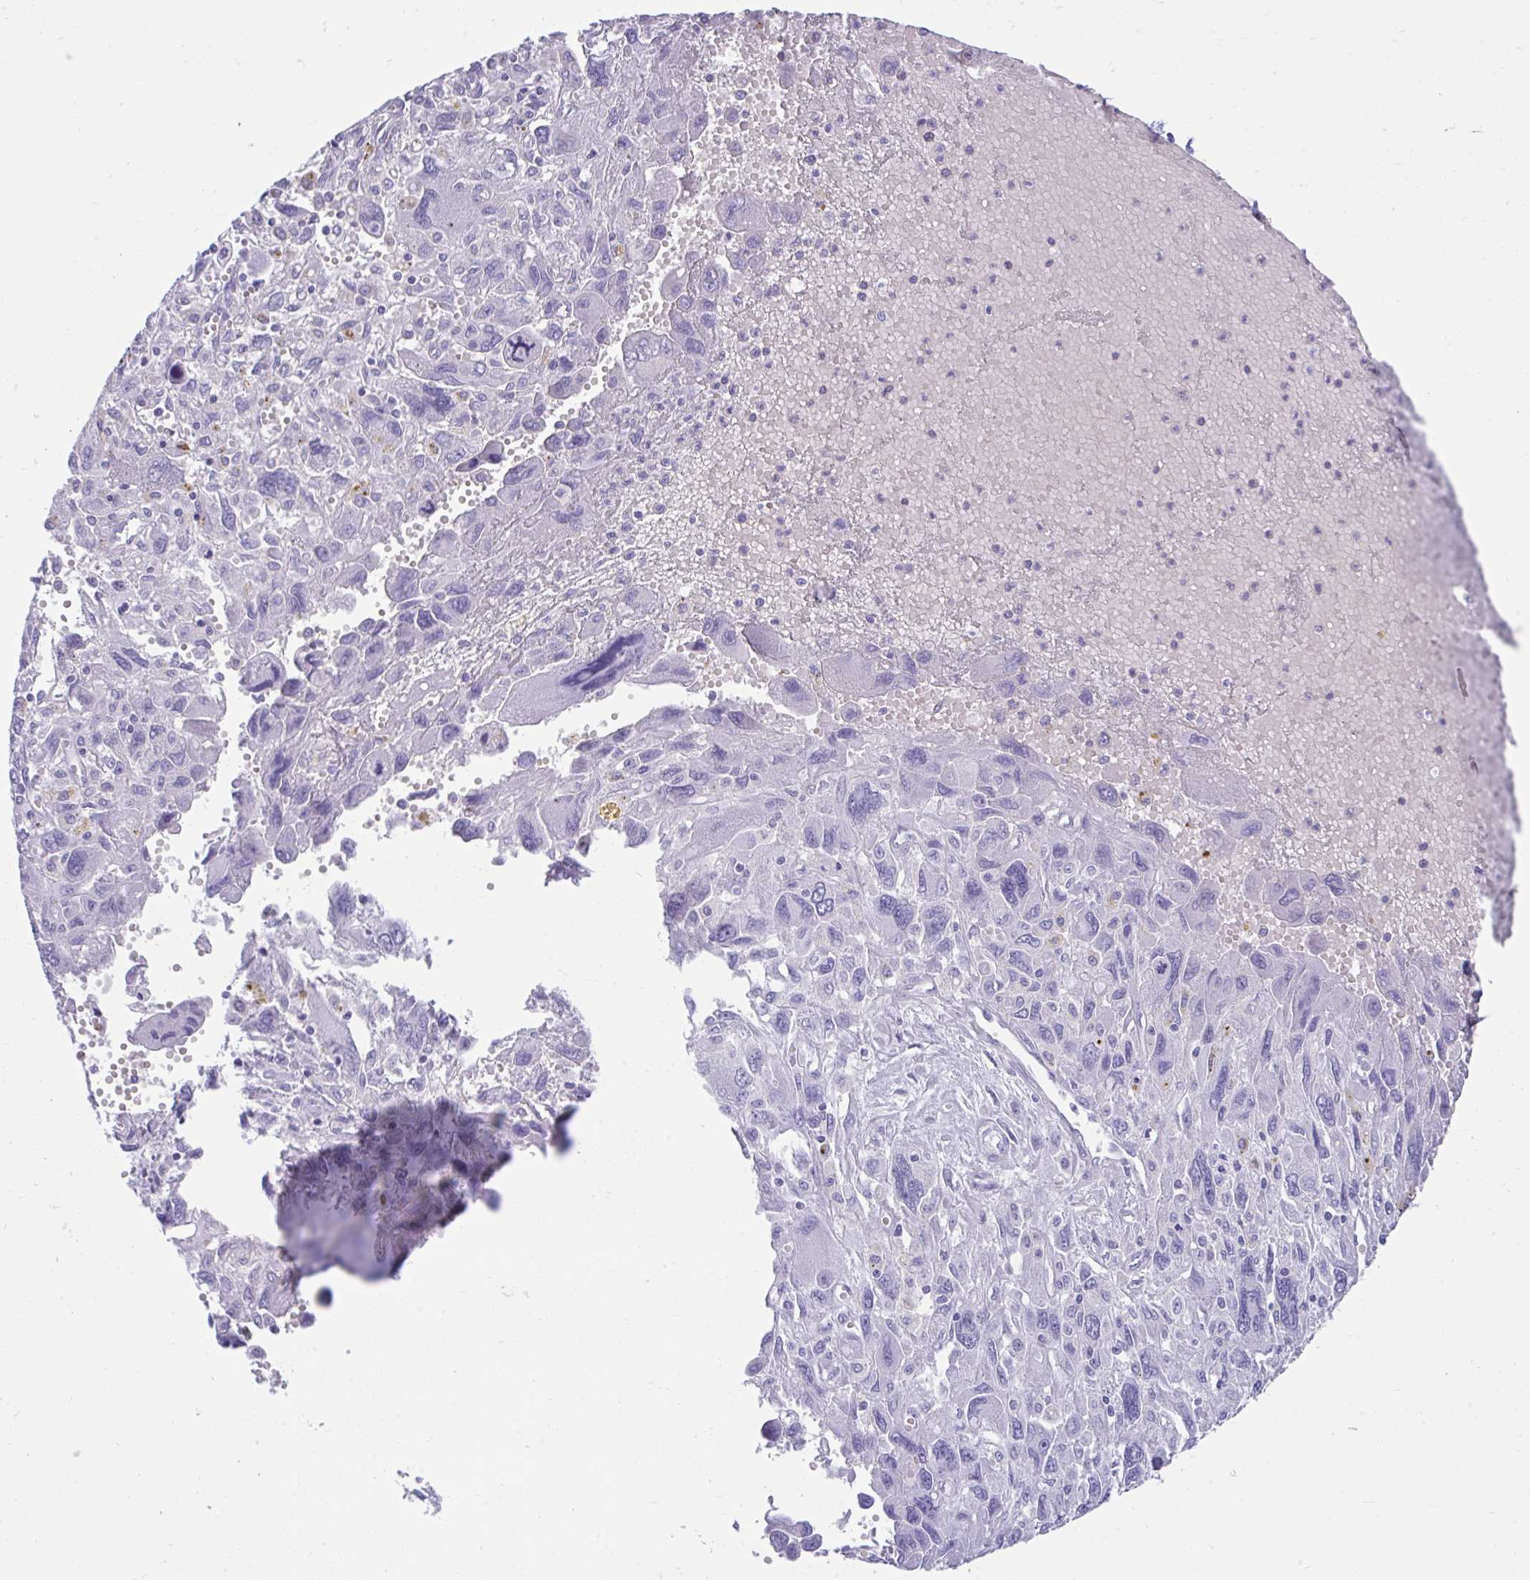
{"staining": {"intensity": "negative", "quantity": "none", "location": "none"}, "tissue": "pancreatic cancer", "cell_type": "Tumor cells", "image_type": "cancer", "snomed": [{"axis": "morphology", "description": "Adenocarcinoma, NOS"}, {"axis": "topography", "description": "Pancreas"}], "caption": "Immunohistochemical staining of human pancreatic cancer (adenocarcinoma) exhibits no significant expression in tumor cells.", "gene": "PSCA", "patient": {"sex": "female", "age": 47}}